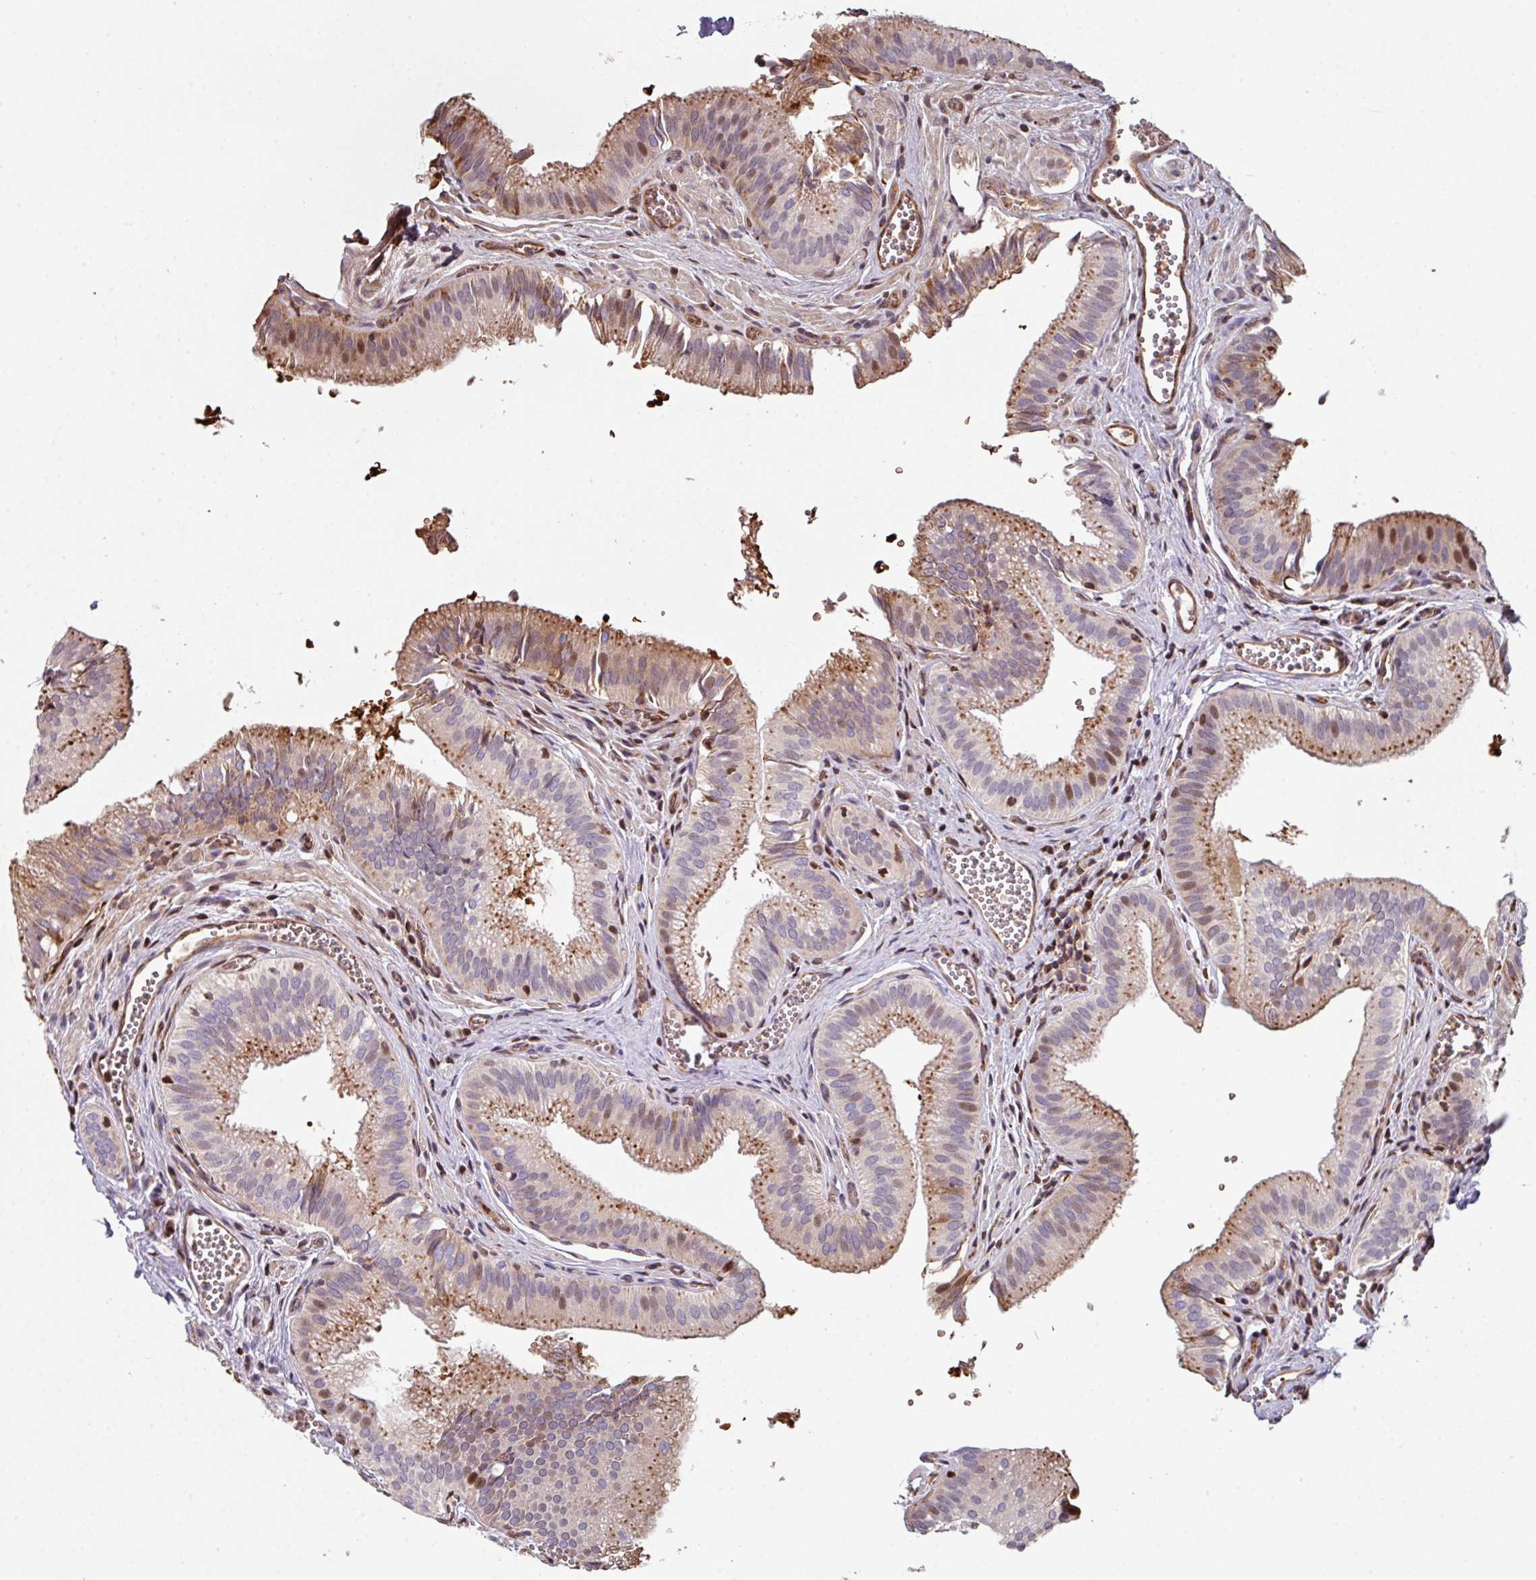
{"staining": {"intensity": "moderate", "quantity": "25%-75%", "location": "cytoplasmic/membranous,nuclear"}, "tissue": "gallbladder", "cell_type": "Glandular cells", "image_type": "normal", "snomed": [{"axis": "morphology", "description": "Normal tissue, NOS"}, {"axis": "topography", "description": "Gallbladder"}, {"axis": "topography", "description": "Peripheral nerve tissue"}], "caption": "Normal gallbladder was stained to show a protein in brown. There is medium levels of moderate cytoplasmic/membranous,nuclear expression in approximately 25%-75% of glandular cells. The protein of interest is shown in brown color, while the nuclei are stained blue.", "gene": "ANO9", "patient": {"sex": "male", "age": 17}}